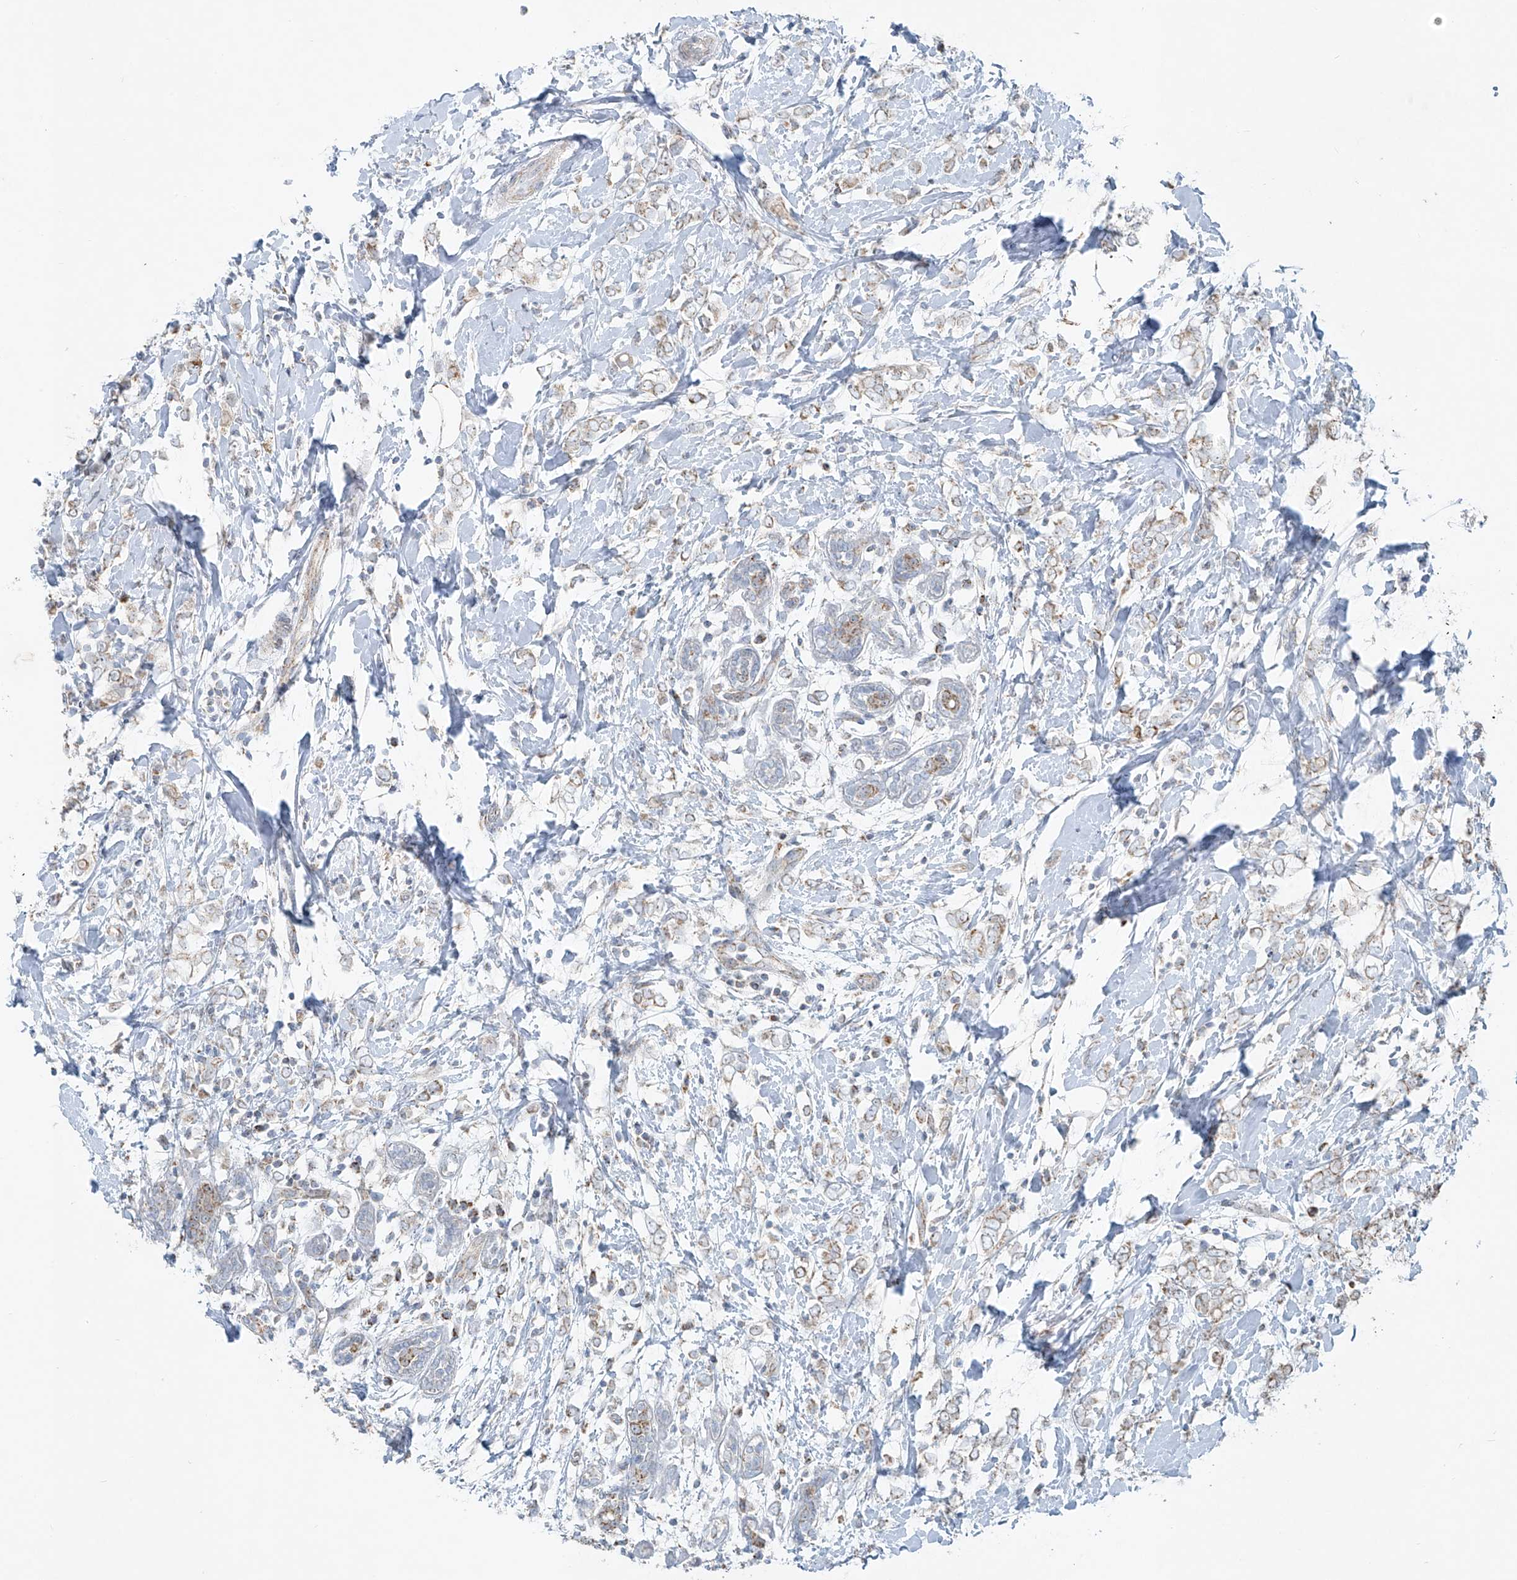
{"staining": {"intensity": "weak", "quantity": "<25%", "location": "cytoplasmic/membranous"}, "tissue": "breast cancer", "cell_type": "Tumor cells", "image_type": "cancer", "snomed": [{"axis": "morphology", "description": "Normal tissue, NOS"}, {"axis": "morphology", "description": "Lobular carcinoma"}, {"axis": "topography", "description": "Breast"}], "caption": "Immunohistochemistry (IHC) of breast cancer (lobular carcinoma) reveals no staining in tumor cells.", "gene": "SMDT1", "patient": {"sex": "female", "age": 47}}